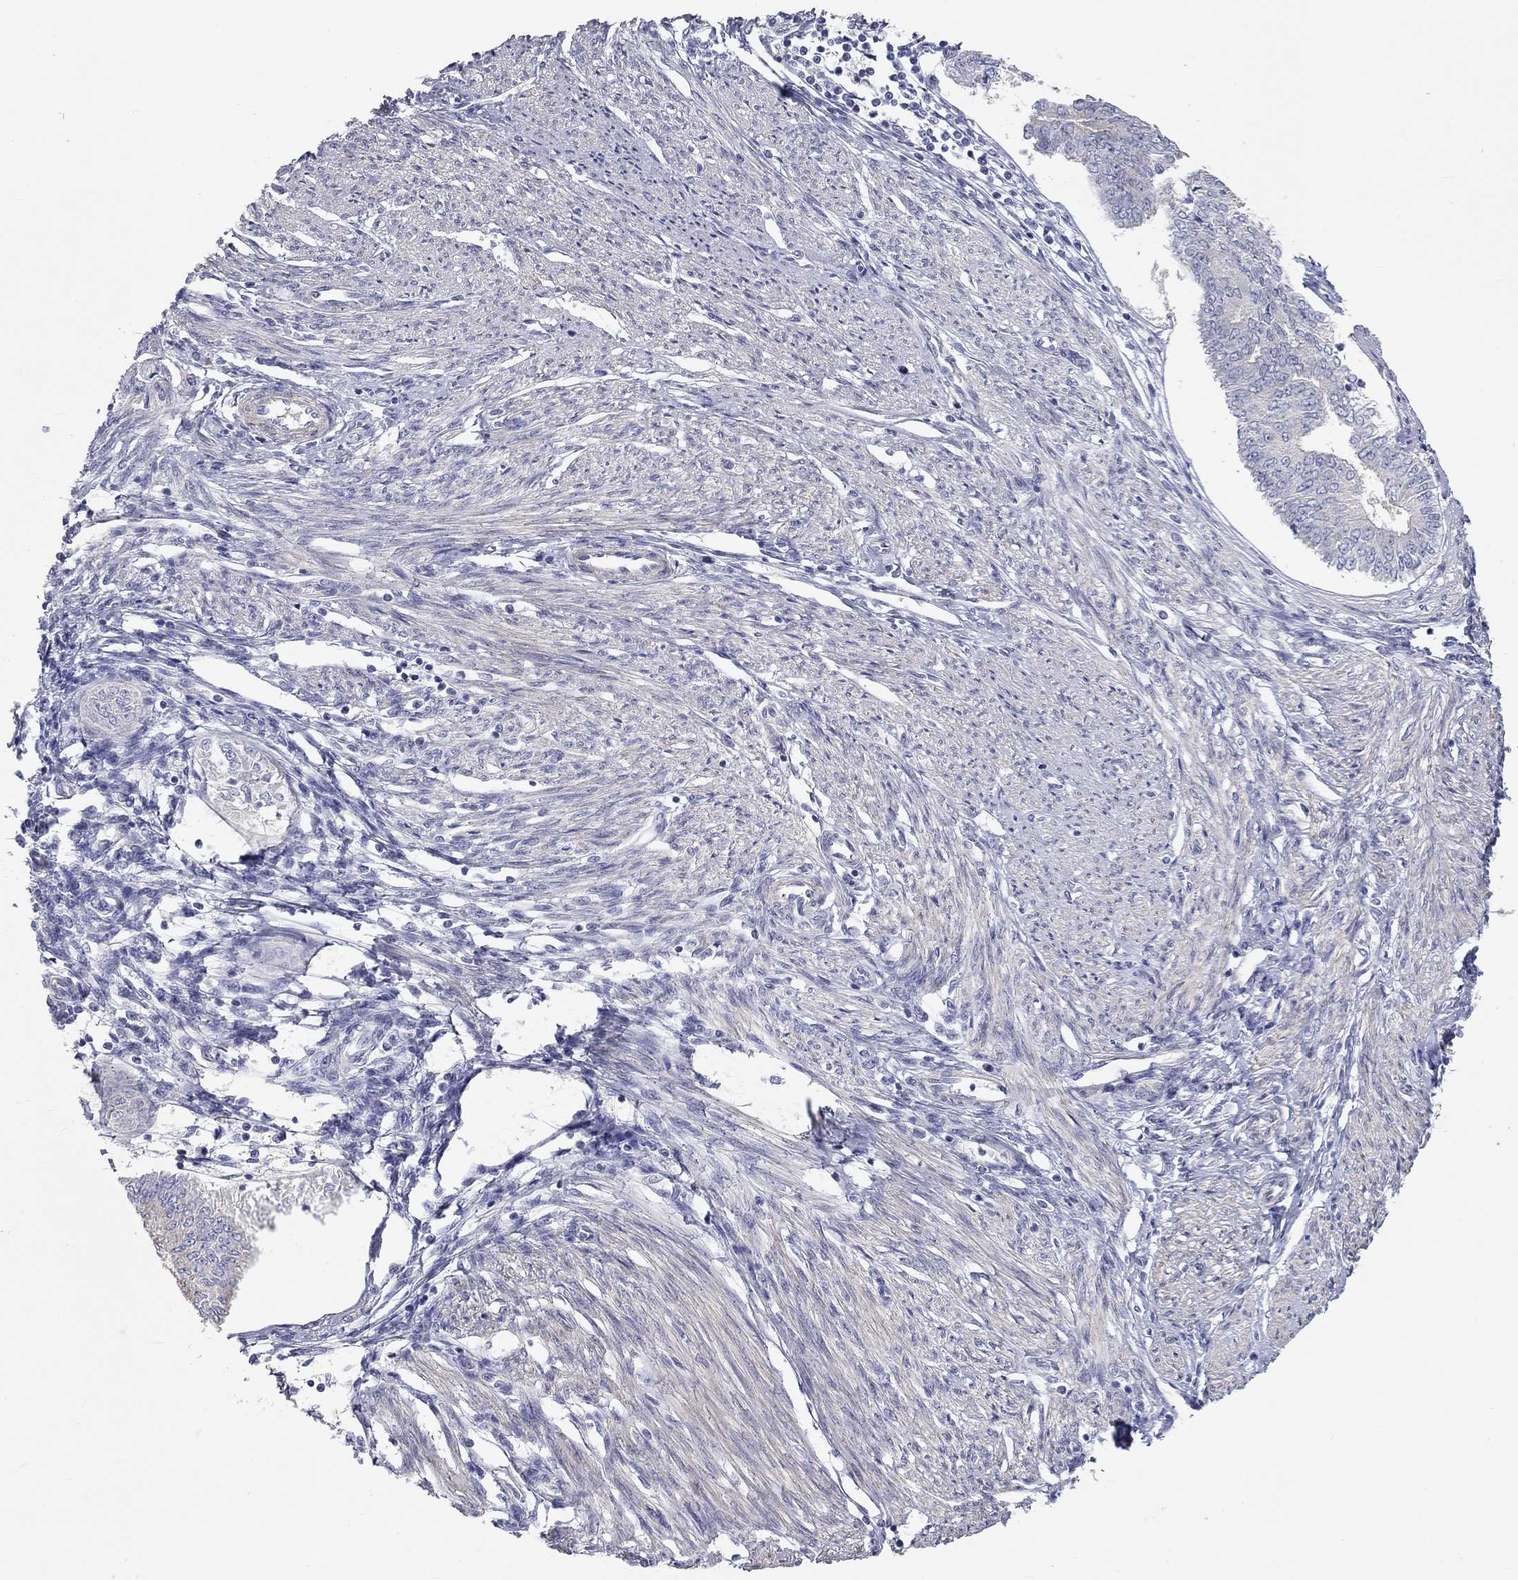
{"staining": {"intensity": "negative", "quantity": "none", "location": "none"}, "tissue": "endometrial cancer", "cell_type": "Tumor cells", "image_type": "cancer", "snomed": [{"axis": "morphology", "description": "Adenocarcinoma, NOS"}, {"axis": "topography", "description": "Endometrium"}], "caption": "Tumor cells are negative for brown protein staining in endometrial adenocarcinoma.", "gene": "PAPSS2", "patient": {"sex": "female", "age": 68}}